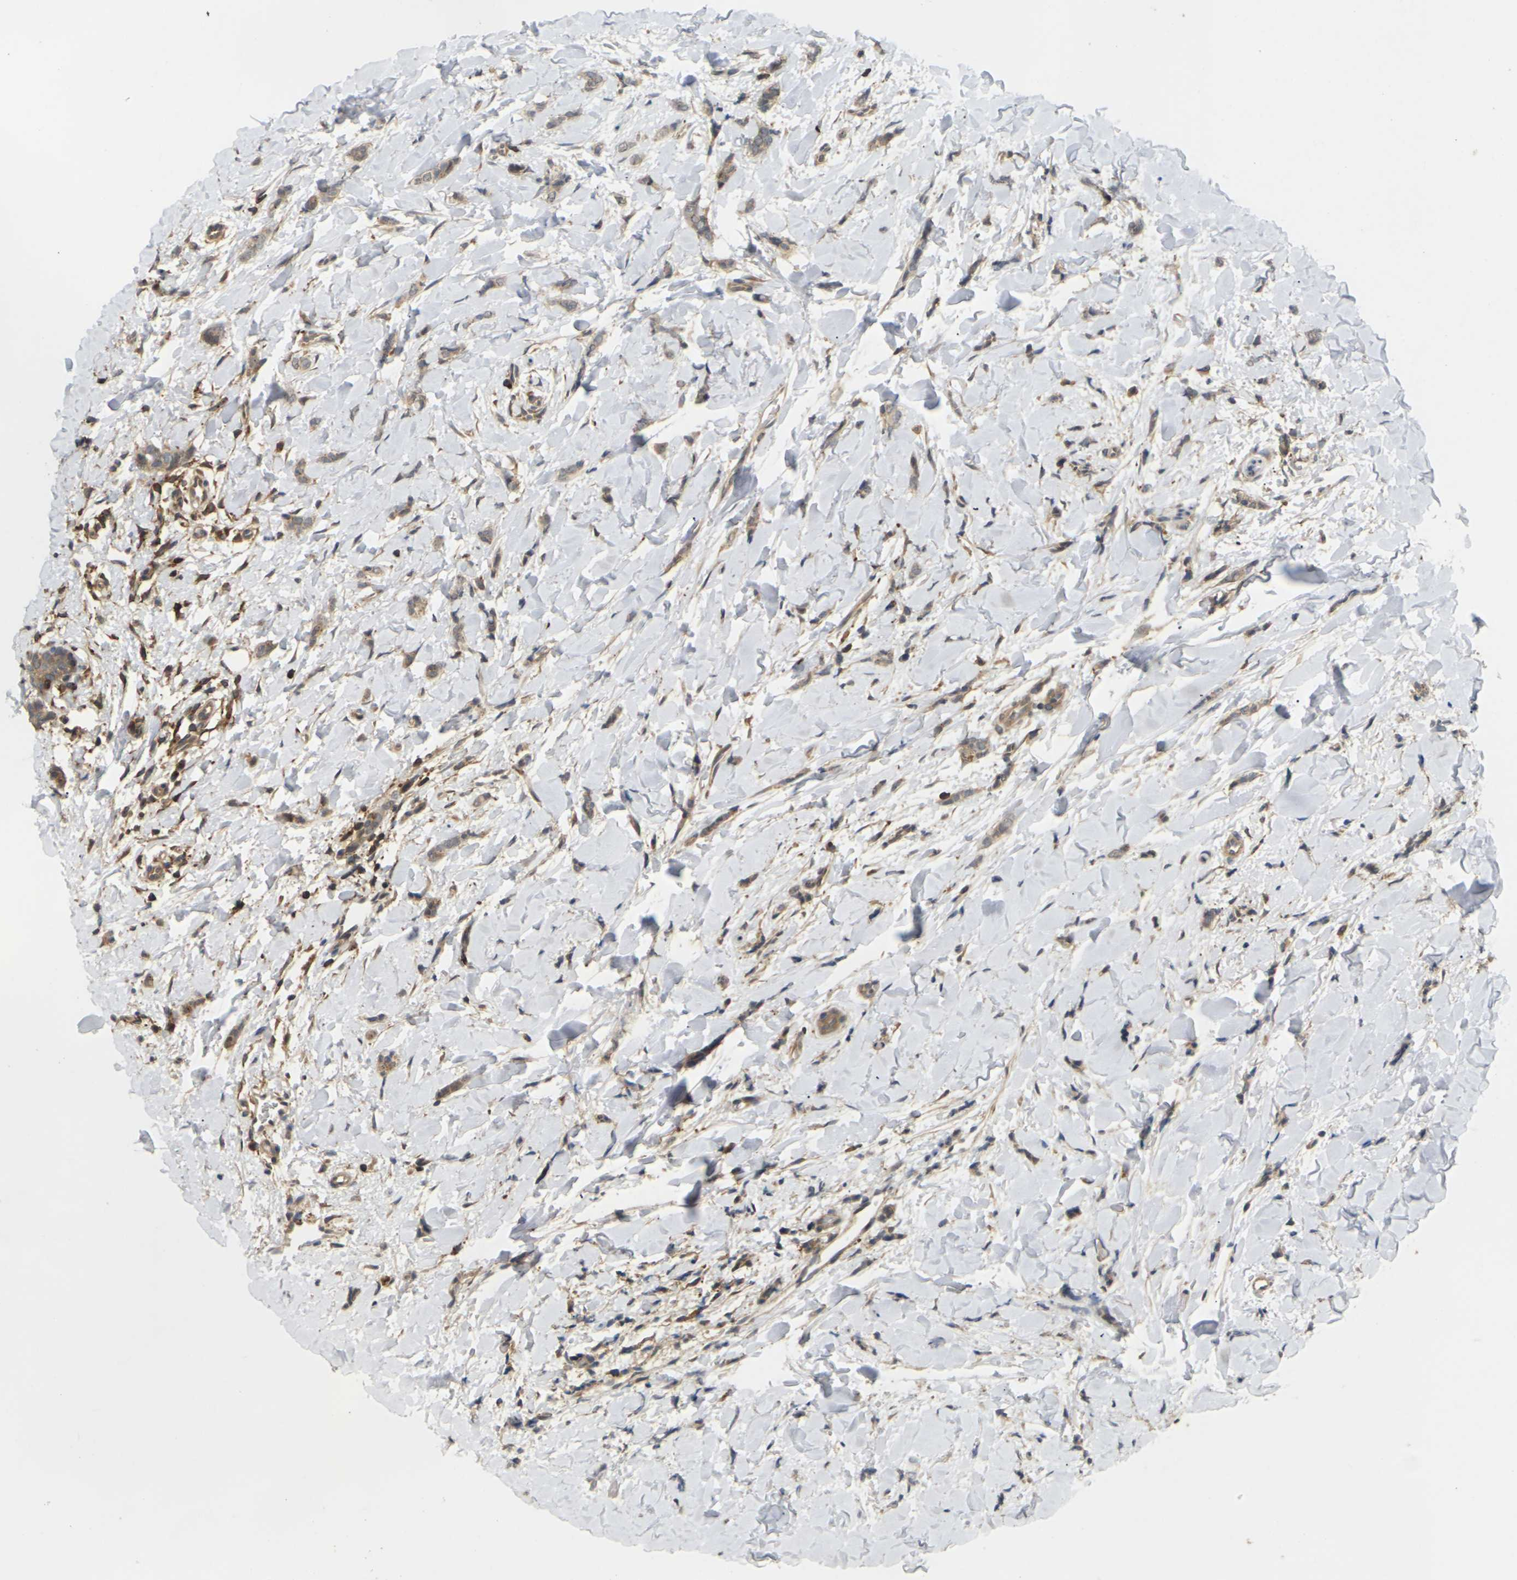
{"staining": {"intensity": "moderate", "quantity": ">75%", "location": "cytoplasmic/membranous"}, "tissue": "breast cancer", "cell_type": "Tumor cells", "image_type": "cancer", "snomed": [{"axis": "morphology", "description": "Lobular carcinoma"}, {"axis": "topography", "description": "Skin"}, {"axis": "topography", "description": "Breast"}], "caption": "Breast cancer (lobular carcinoma) stained with a protein marker exhibits moderate staining in tumor cells.", "gene": "KSR1", "patient": {"sex": "female", "age": 46}}